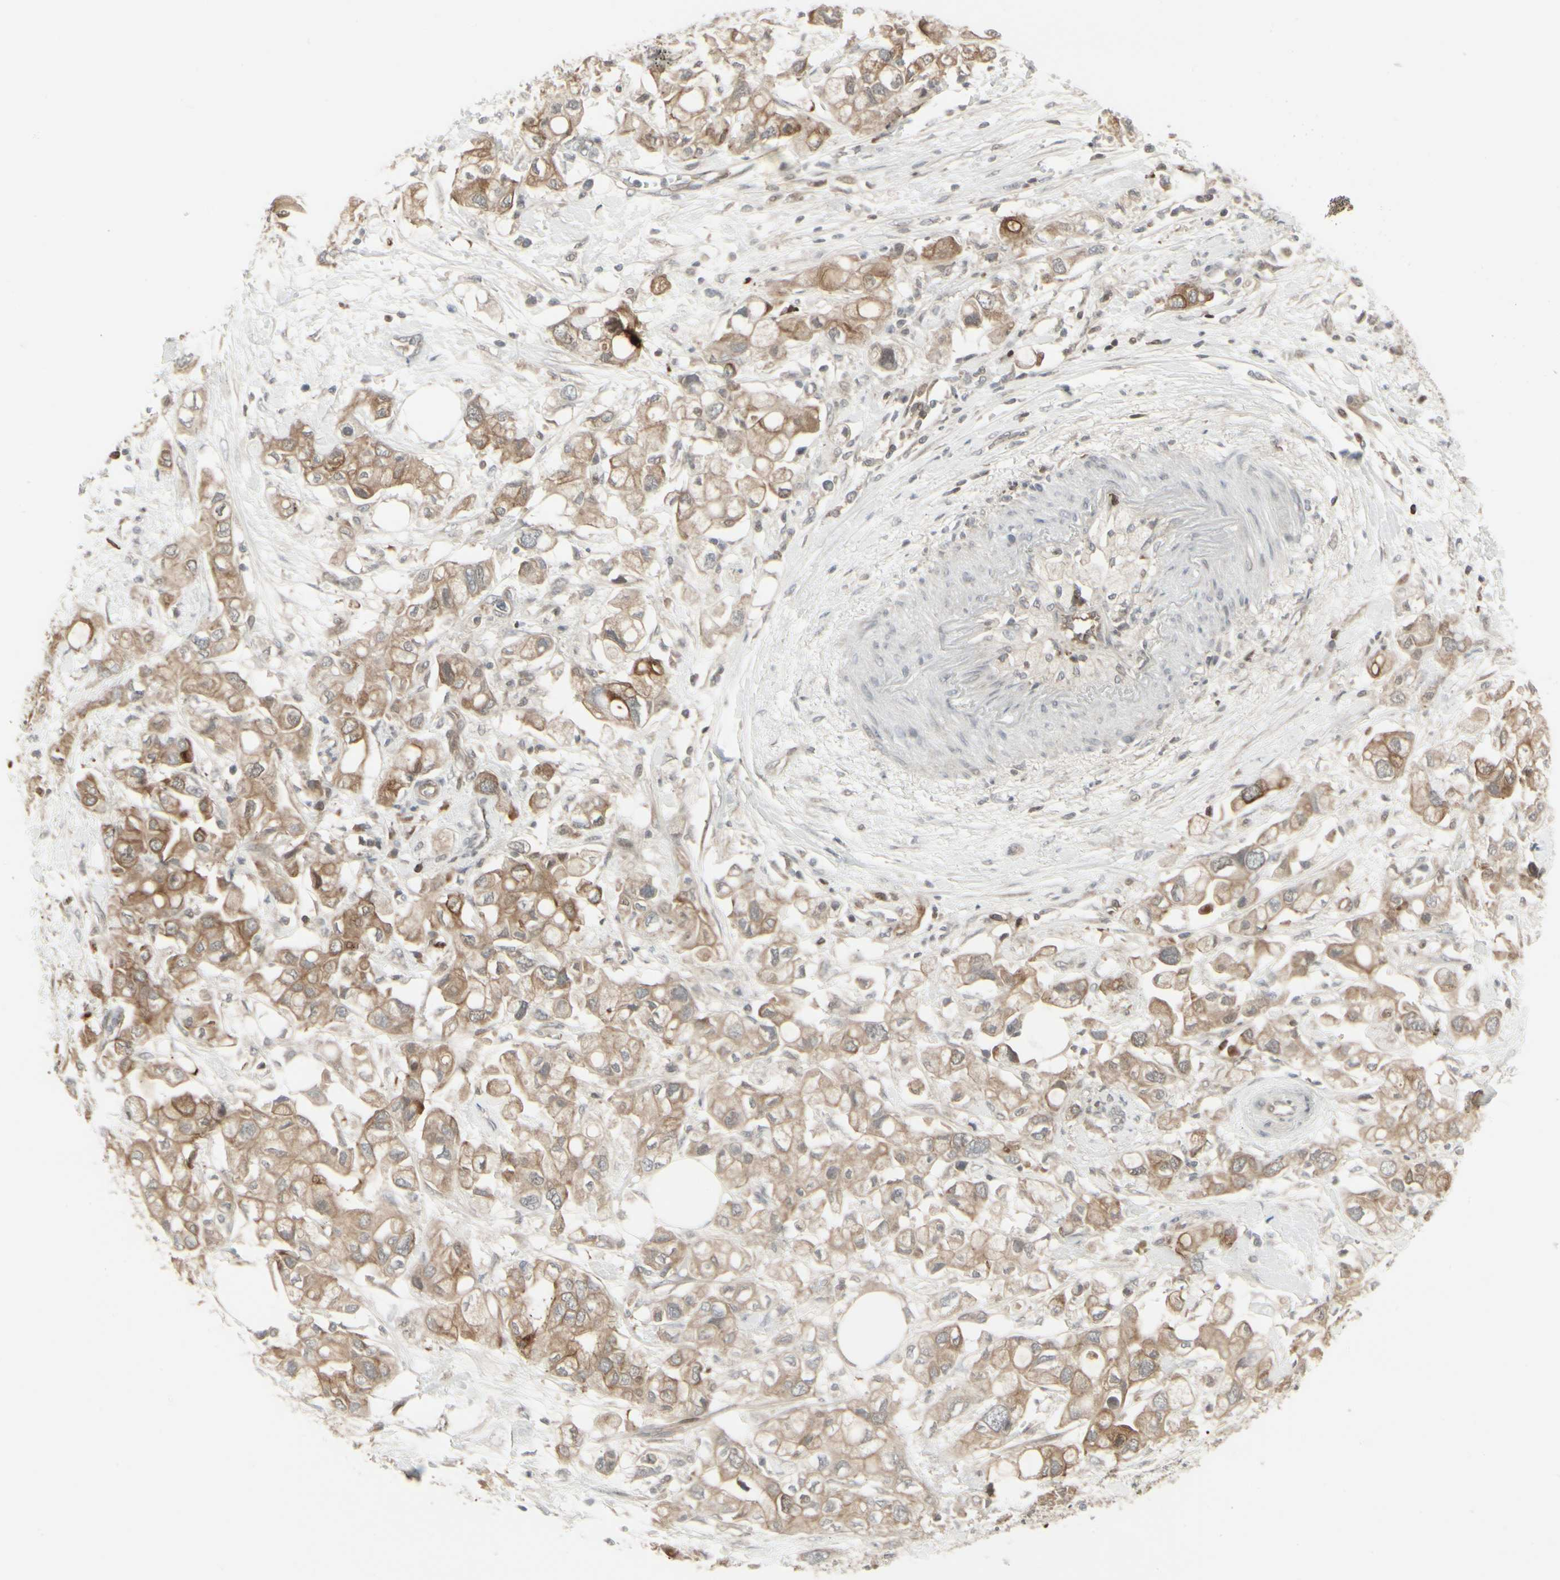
{"staining": {"intensity": "moderate", "quantity": ">75%", "location": "cytoplasmic/membranous"}, "tissue": "pancreatic cancer", "cell_type": "Tumor cells", "image_type": "cancer", "snomed": [{"axis": "morphology", "description": "Adenocarcinoma, NOS"}, {"axis": "topography", "description": "Pancreas"}], "caption": "The photomicrograph demonstrates a brown stain indicating the presence of a protein in the cytoplasmic/membranous of tumor cells in pancreatic cancer (adenocarcinoma). (DAB IHC with brightfield microscopy, high magnification).", "gene": "IGFBP6", "patient": {"sex": "female", "age": 56}}